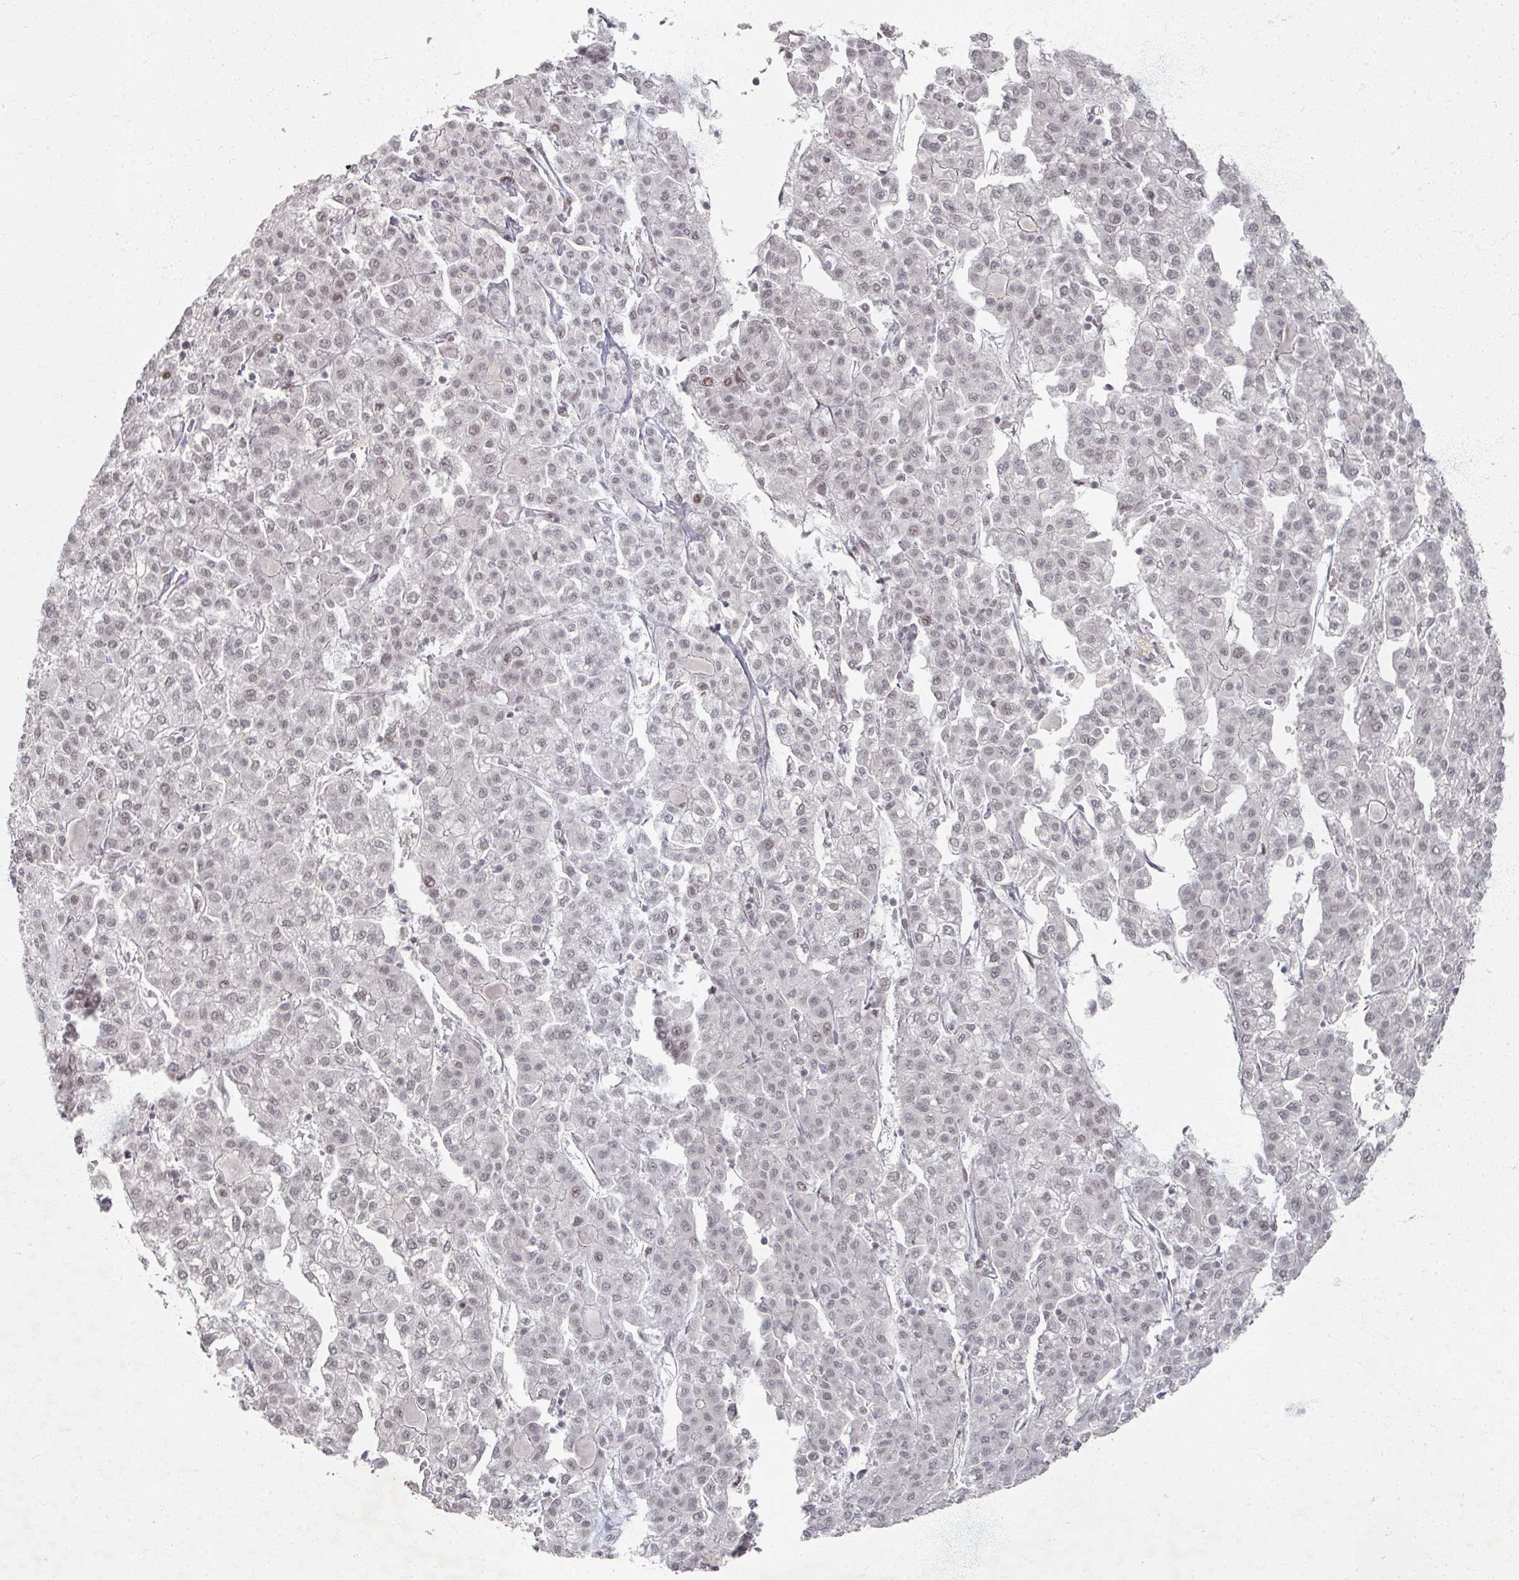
{"staining": {"intensity": "weak", "quantity": "25%-75%", "location": "nuclear"}, "tissue": "liver cancer", "cell_type": "Tumor cells", "image_type": "cancer", "snomed": [{"axis": "morphology", "description": "Carcinoma, Hepatocellular, NOS"}, {"axis": "topography", "description": "Liver"}], "caption": "Immunohistochemistry (IHC) micrograph of human hepatocellular carcinoma (liver) stained for a protein (brown), which demonstrates low levels of weak nuclear staining in approximately 25%-75% of tumor cells.", "gene": "PSKH1", "patient": {"sex": "female", "age": 43}}